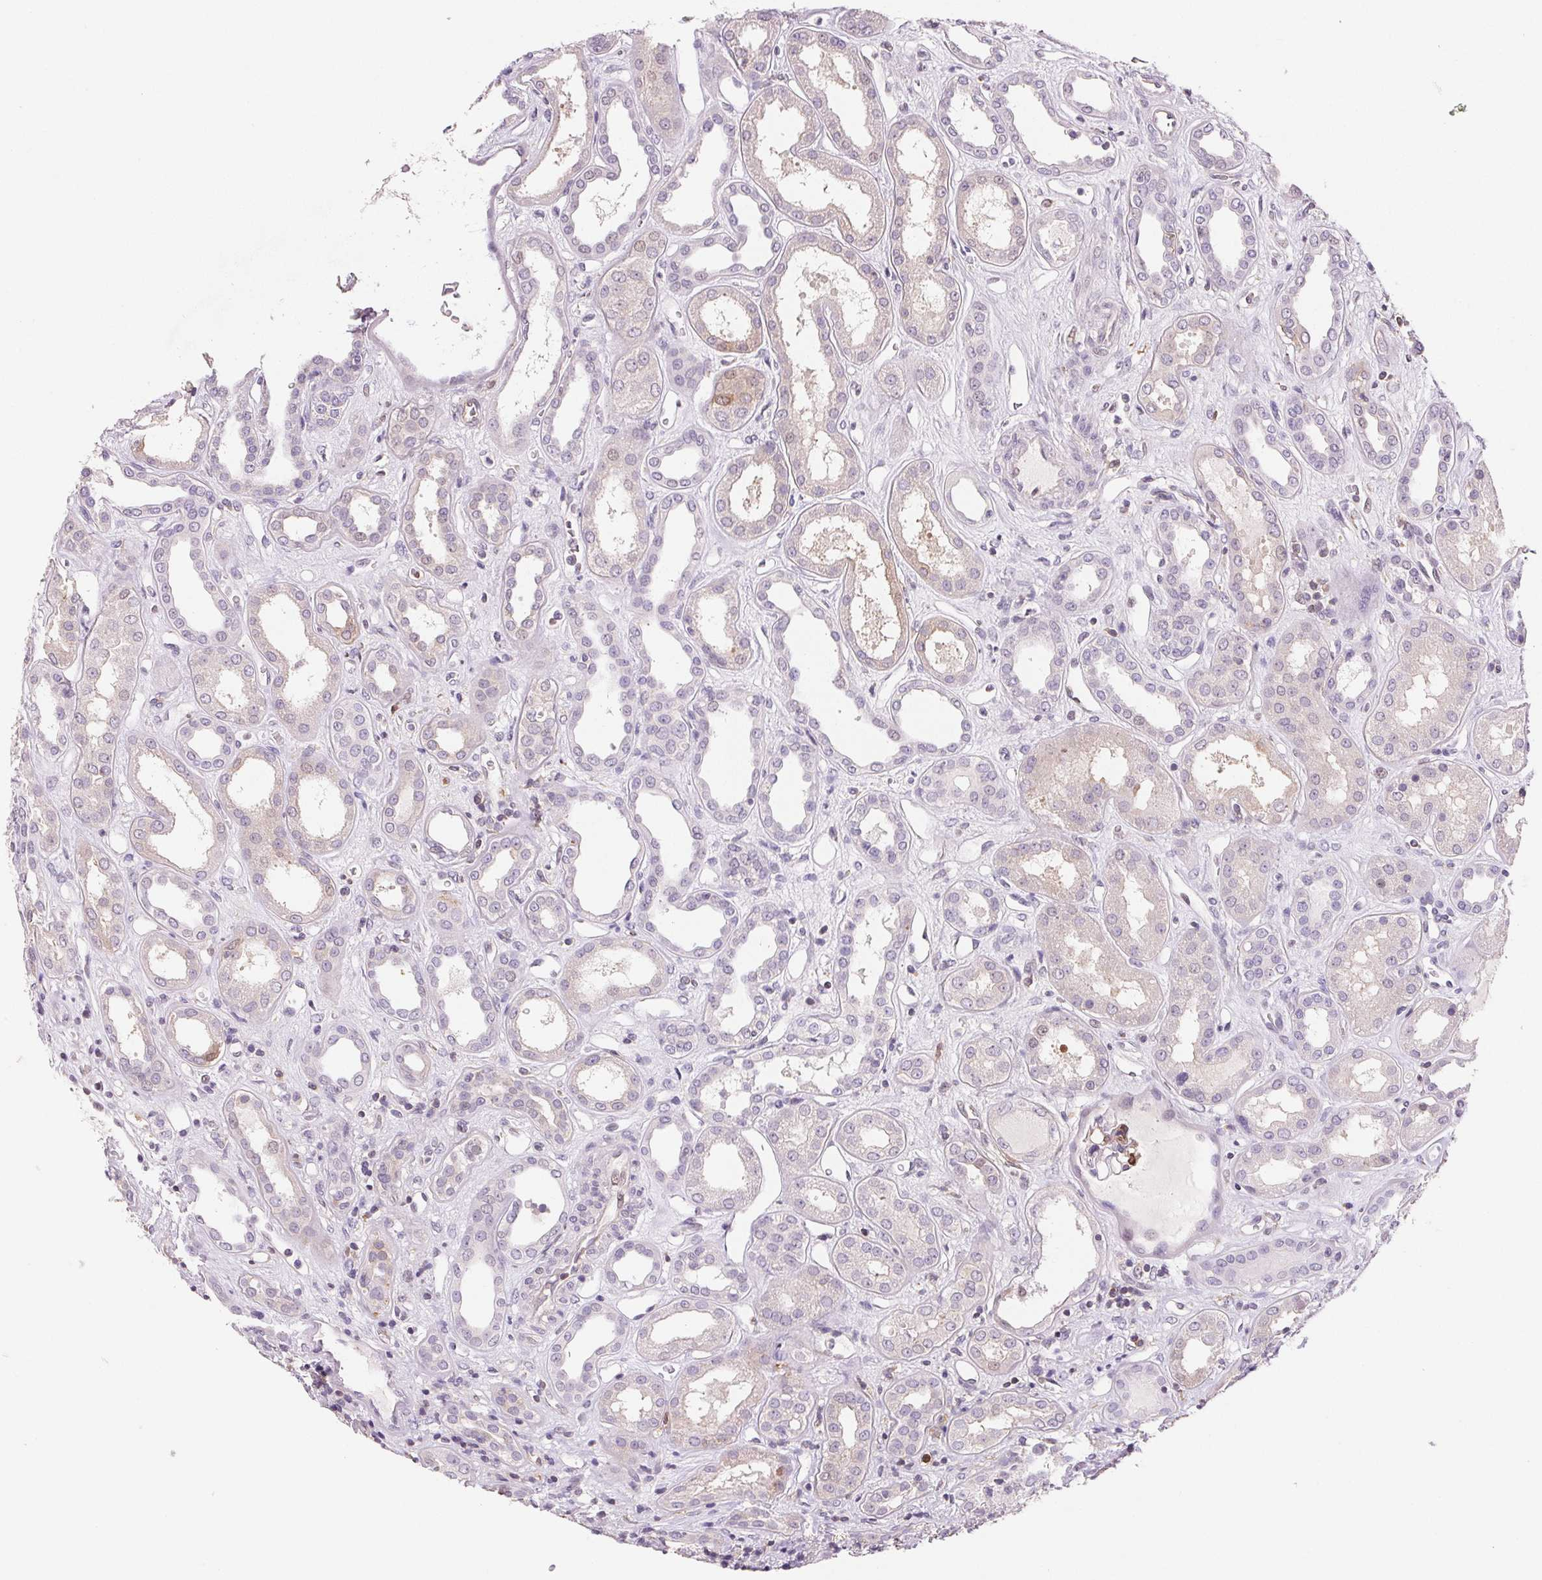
{"staining": {"intensity": "negative", "quantity": "none", "location": "none"}, "tissue": "kidney", "cell_type": "Cells in glomeruli", "image_type": "normal", "snomed": [{"axis": "morphology", "description": "Normal tissue, NOS"}, {"axis": "topography", "description": "Kidney"}], "caption": "An immunohistochemistry photomicrograph of benign kidney is shown. There is no staining in cells in glomeruli of kidney.", "gene": "GBP1", "patient": {"sex": "male", "age": 59}}